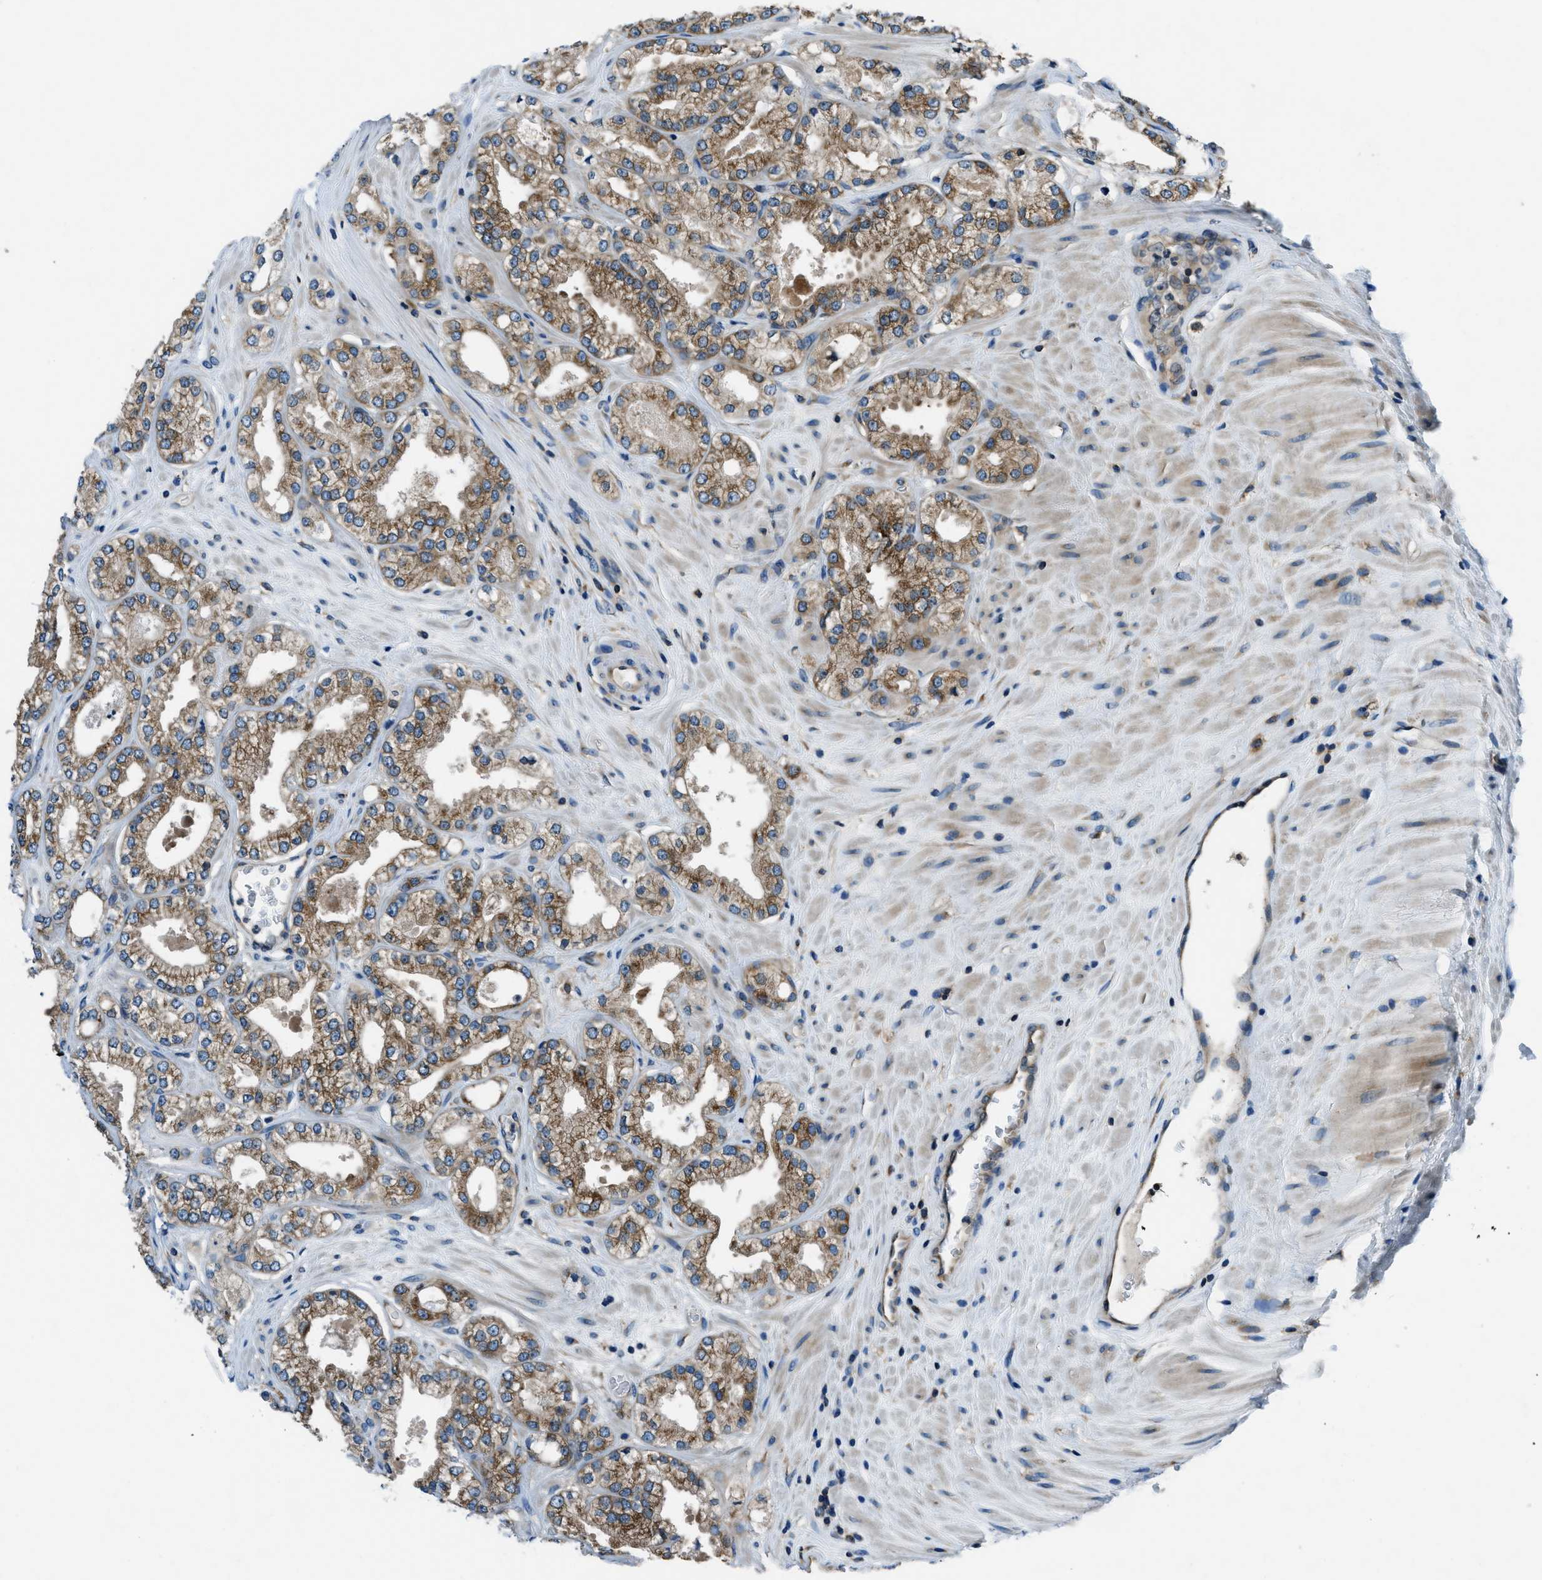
{"staining": {"intensity": "moderate", "quantity": ">75%", "location": "cytoplasmic/membranous"}, "tissue": "prostate cancer", "cell_type": "Tumor cells", "image_type": "cancer", "snomed": [{"axis": "morphology", "description": "Adenocarcinoma, High grade"}, {"axis": "topography", "description": "Prostate"}], "caption": "Human high-grade adenocarcinoma (prostate) stained with a brown dye demonstrates moderate cytoplasmic/membranous positive positivity in about >75% of tumor cells.", "gene": "ARFGAP2", "patient": {"sex": "male", "age": 71}}